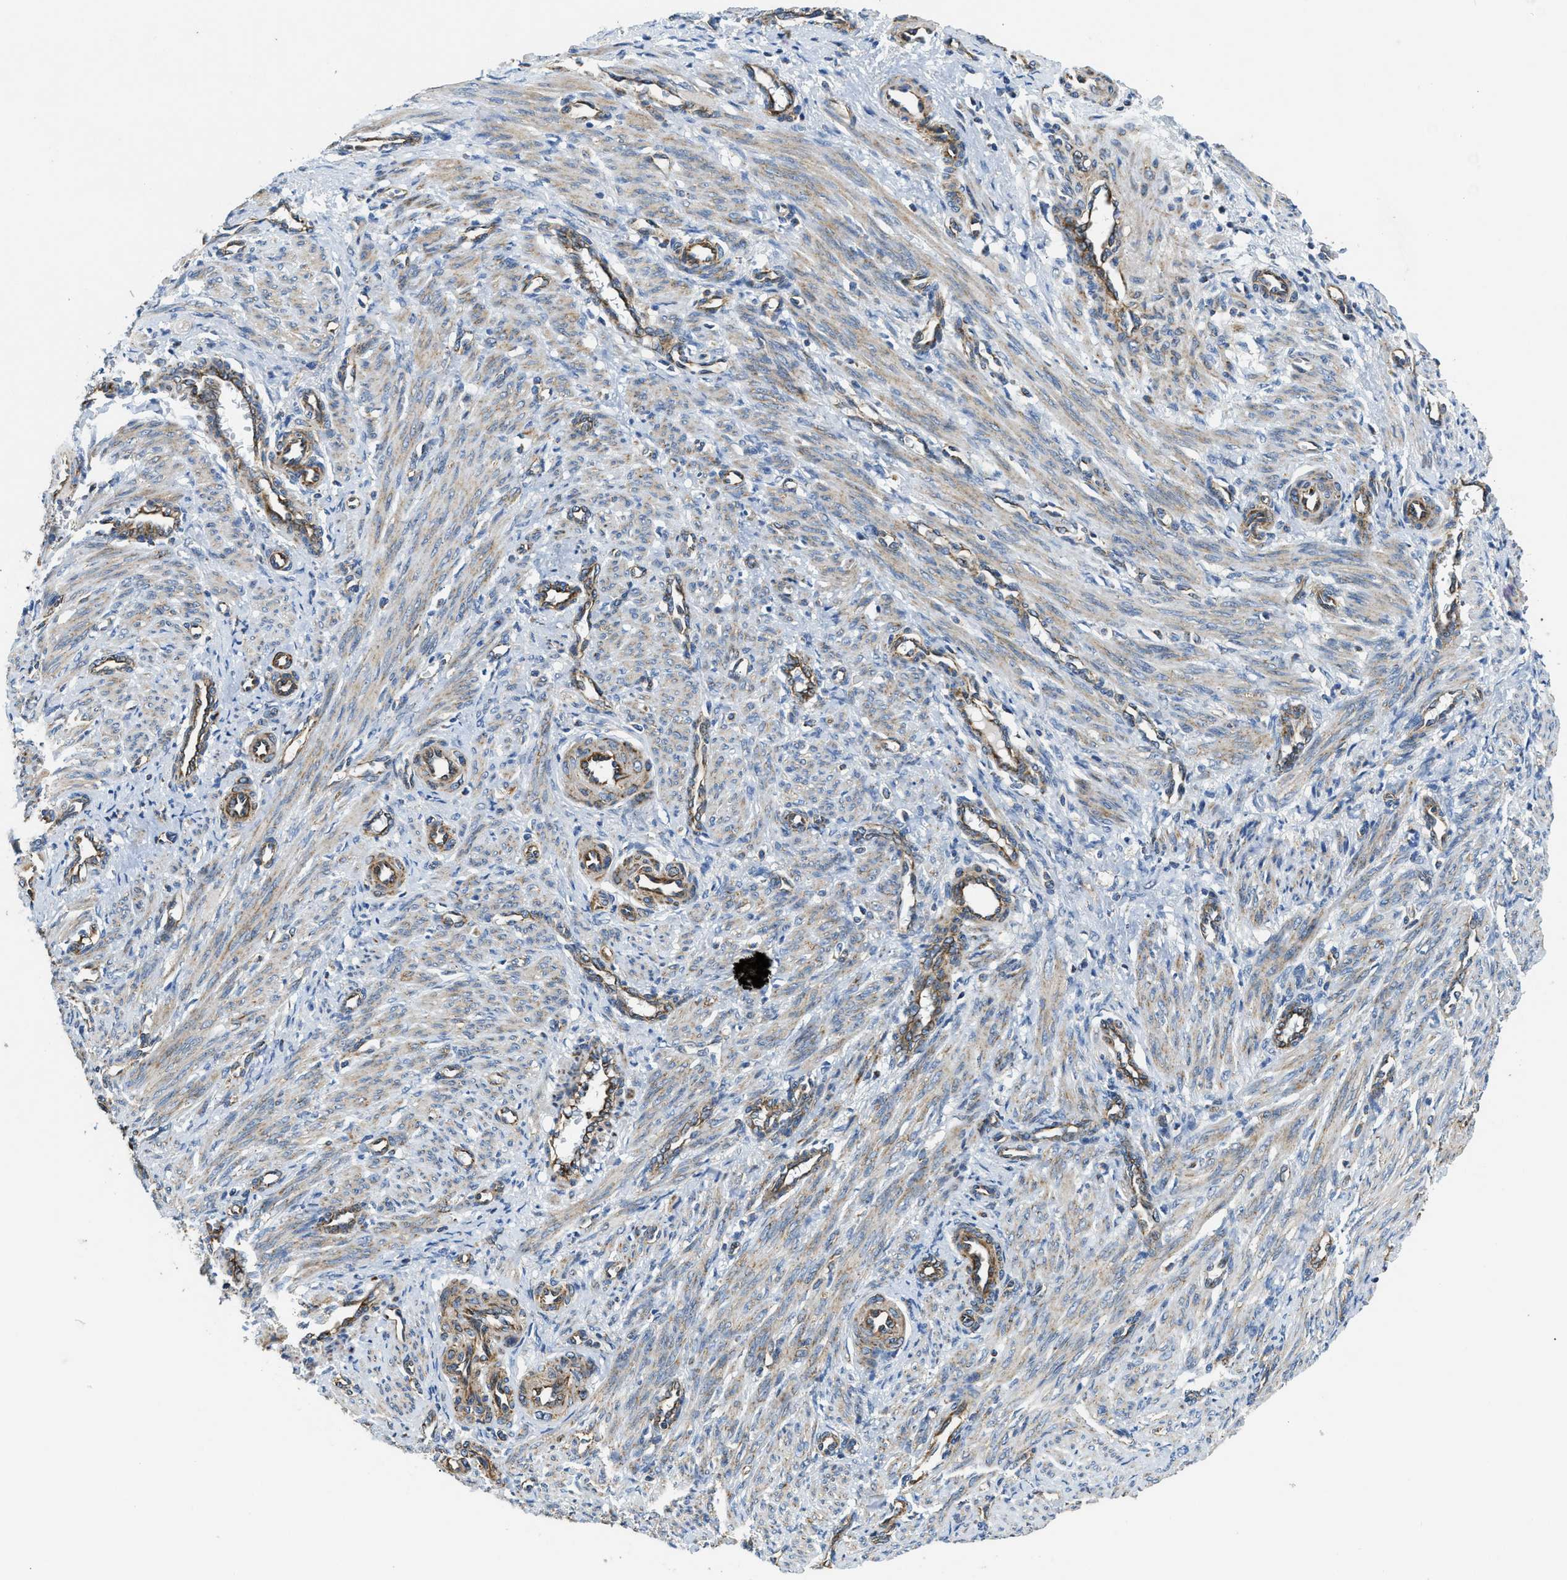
{"staining": {"intensity": "weak", "quantity": ">75%", "location": "cytoplasmic/membranous"}, "tissue": "smooth muscle", "cell_type": "Smooth muscle cells", "image_type": "normal", "snomed": [{"axis": "morphology", "description": "Normal tissue, NOS"}, {"axis": "topography", "description": "Endometrium"}], "caption": "Immunohistochemistry (IHC) (DAB (3,3'-diaminobenzidine)) staining of benign smooth muscle reveals weak cytoplasmic/membranous protein staining in approximately >75% of smooth muscle cells.", "gene": "STK33", "patient": {"sex": "female", "age": 33}}